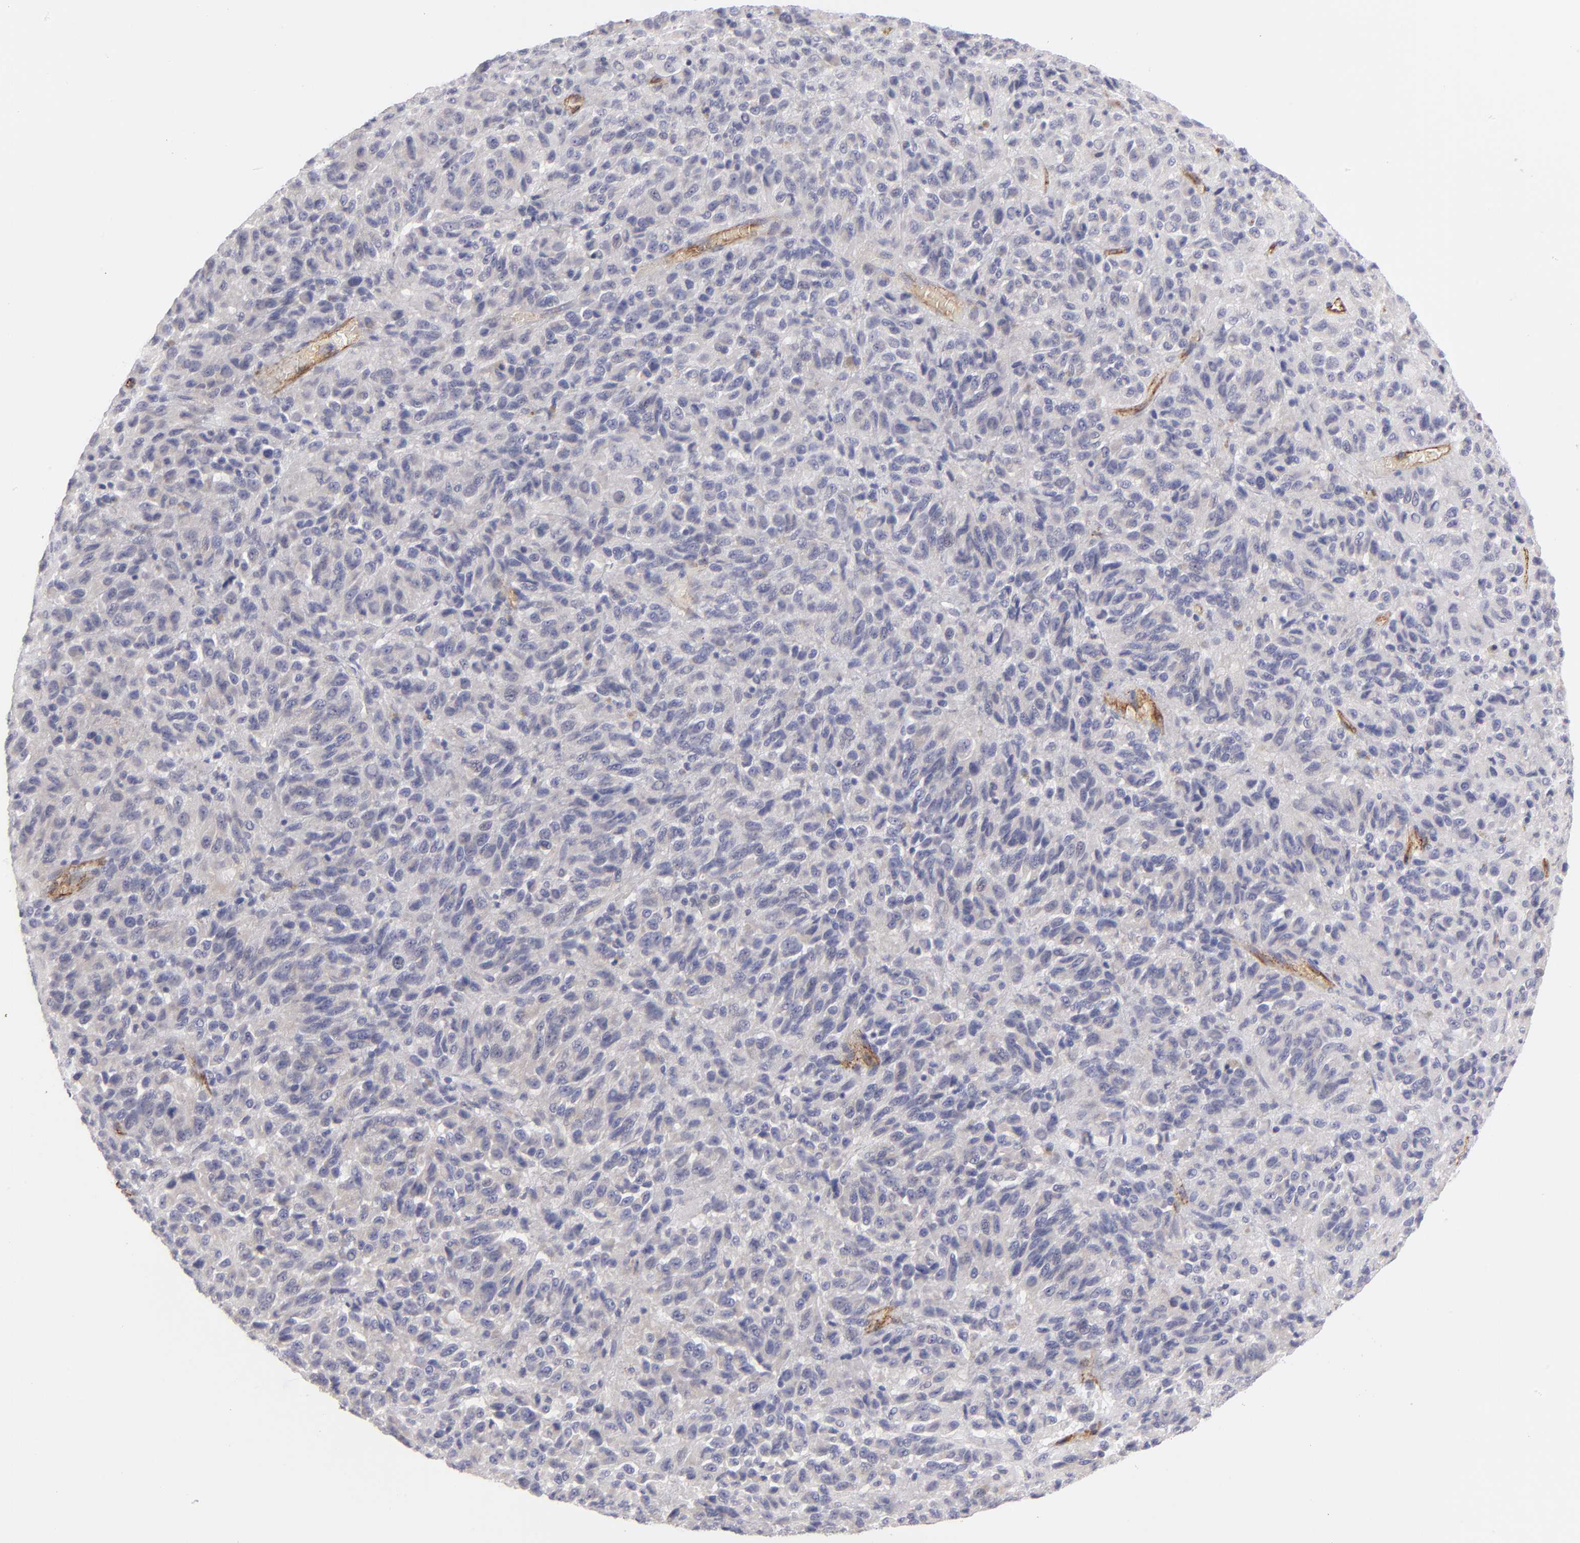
{"staining": {"intensity": "negative", "quantity": "none", "location": "none"}, "tissue": "melanoma", "cell_type": "Tumor cells", "image_type": "cancer", "snomed": [{"axis": "morphology", "description": "Malignant melanoma, Metastatic site"}, {"axis": "topography", "description": "Lung"}], "caption": "Melanoma was stained to show a protein in brown. There is no significant positivity in tumor cells.", "gene": "PLVAP", "patient": {"sex": "male", "age": 64}}